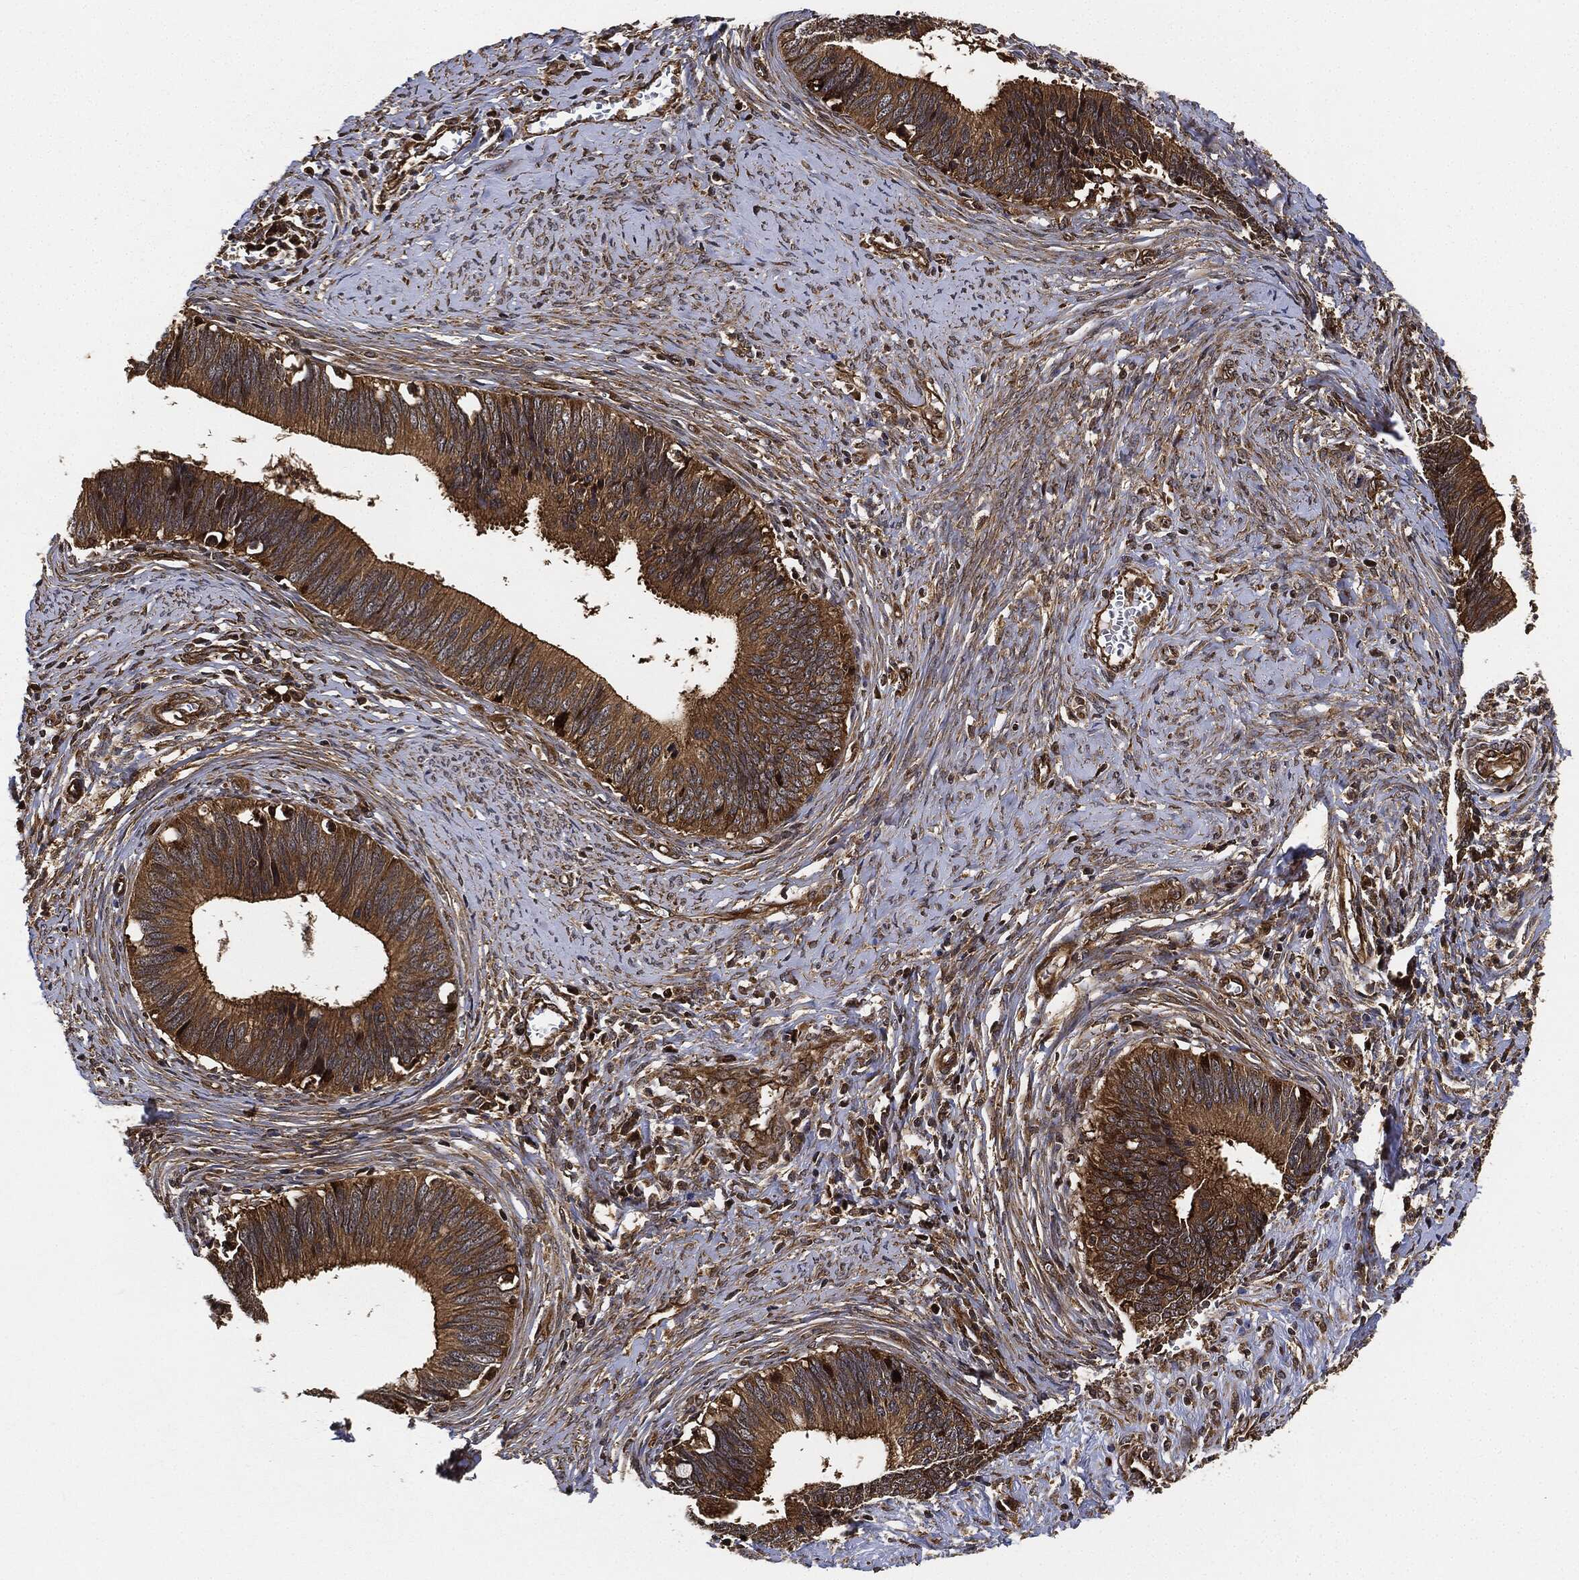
{"staining": {"intensity": "moderate", "quantity": ">75%", "location": "cytoplasmic/membranous"}, "tissue": "cervical cancer", "cell_type": "Tumor cells", "image_type": "cancer", "snomed": [{"axis": "morphology", "description": "Adenocarcinoma, NOS"}, {"axis": "topography", "description": "Cervix"}], "caption": "Cervical cancer (adenocarcinoma) stained for a protein (brown) exhibits moderate cytoplasmic/membranous positive staining in approximately >75% of tumor cells.", "gene": "CEP290", "patient": {"sex": "female", "age": 42}}